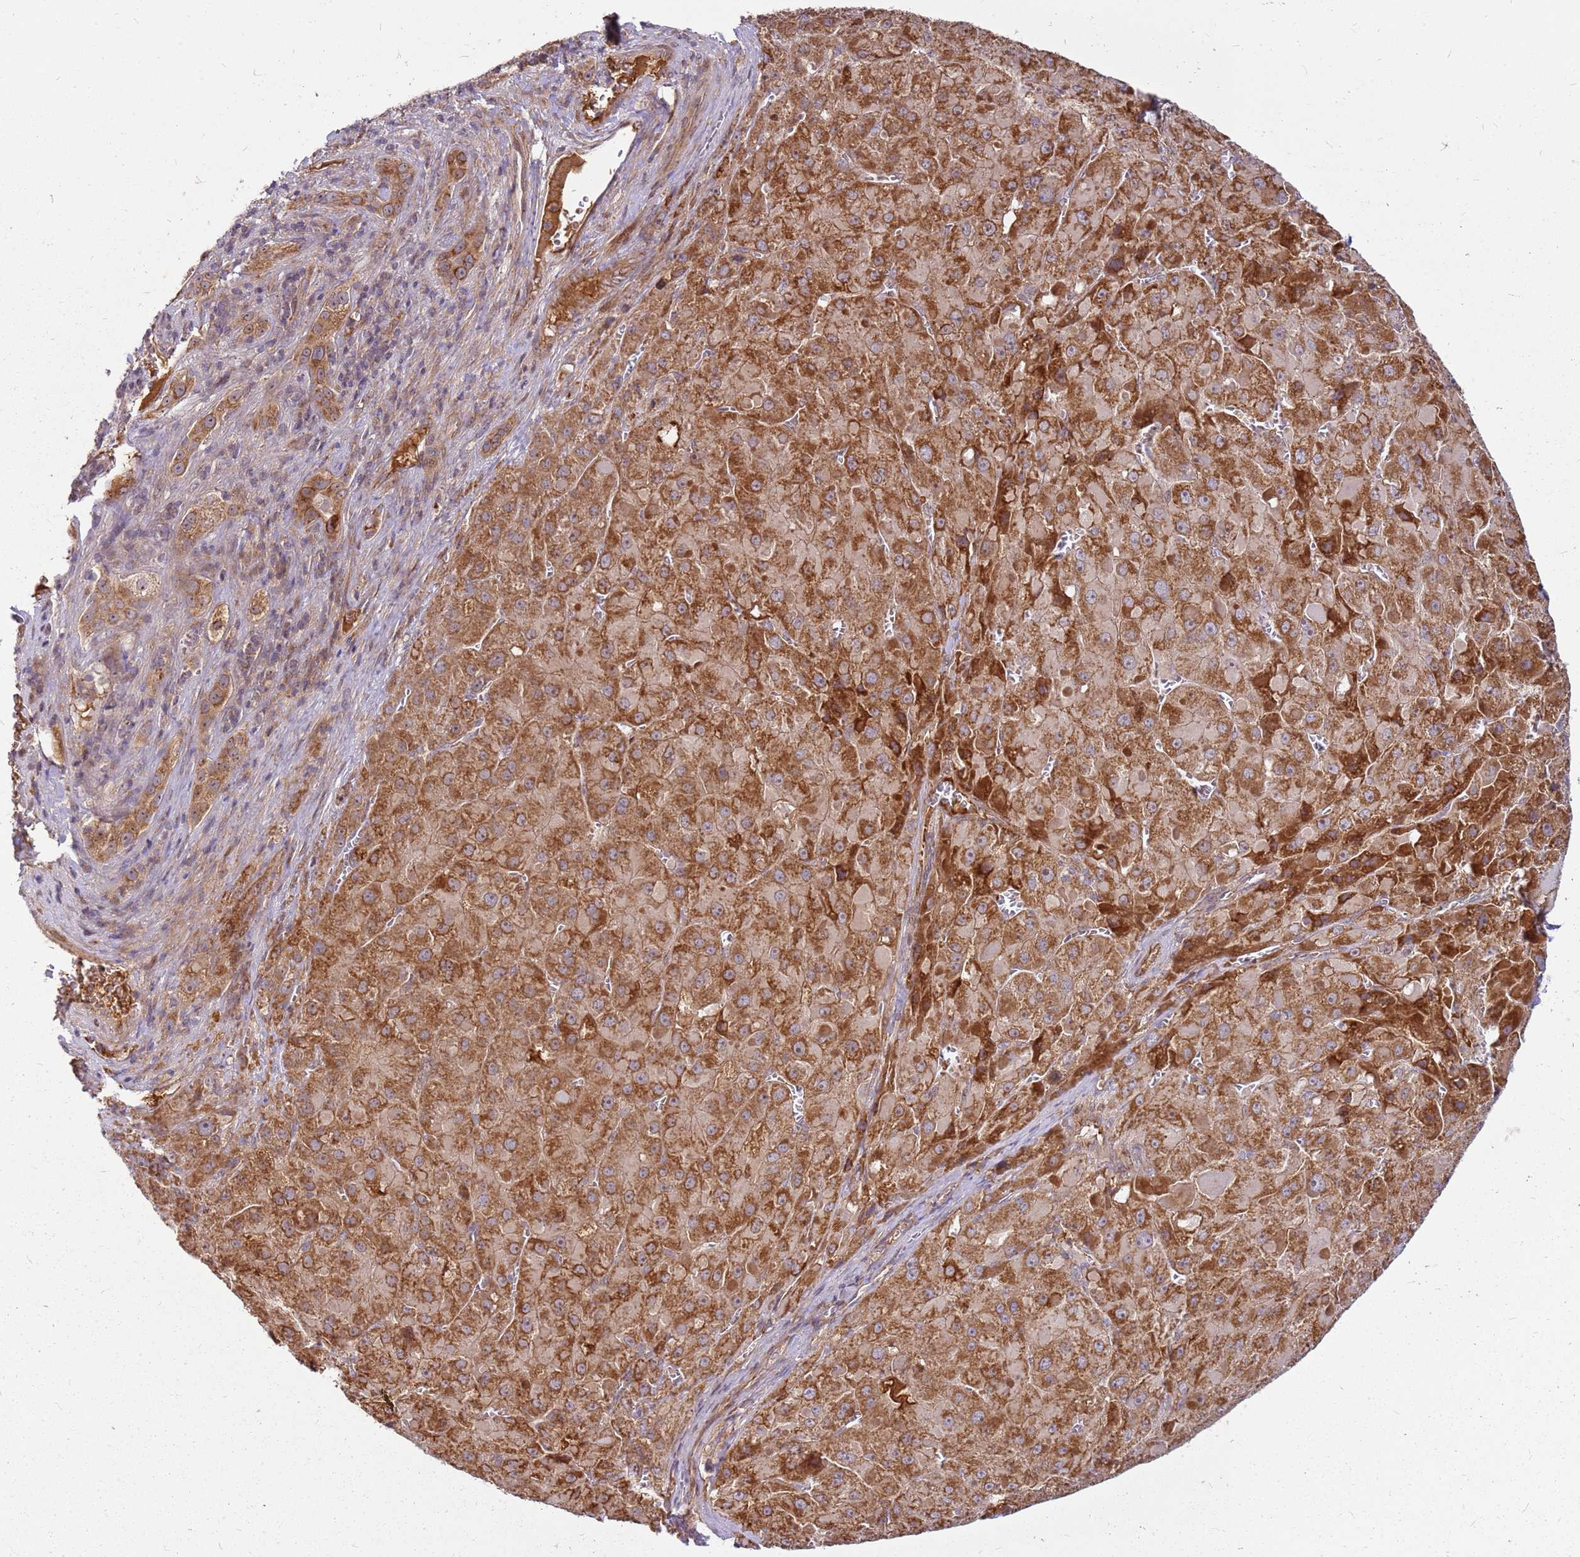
{"staining": {"intensity": "strong", "quantity": ">75%", "location": "cytoplasmic/membranous"}, "tissue": "liver cancer", "cell_type": "Tumor cells", "image_type": "cancer", "snomed": [{"axis": "morphology", "description": "Carcinoma, Hepatocellular, NOS"}, {"axis": "topography", "description": "Liver"}], "caption": "This micrograph demonstrates immunohistochemistry staining of human liver cancer, with high strong cytoplasmic/membranous positivity in approximately >75% of tumor cells.", "gene": "CCDC159", "patient": {"sex": "female", "age": 73}}